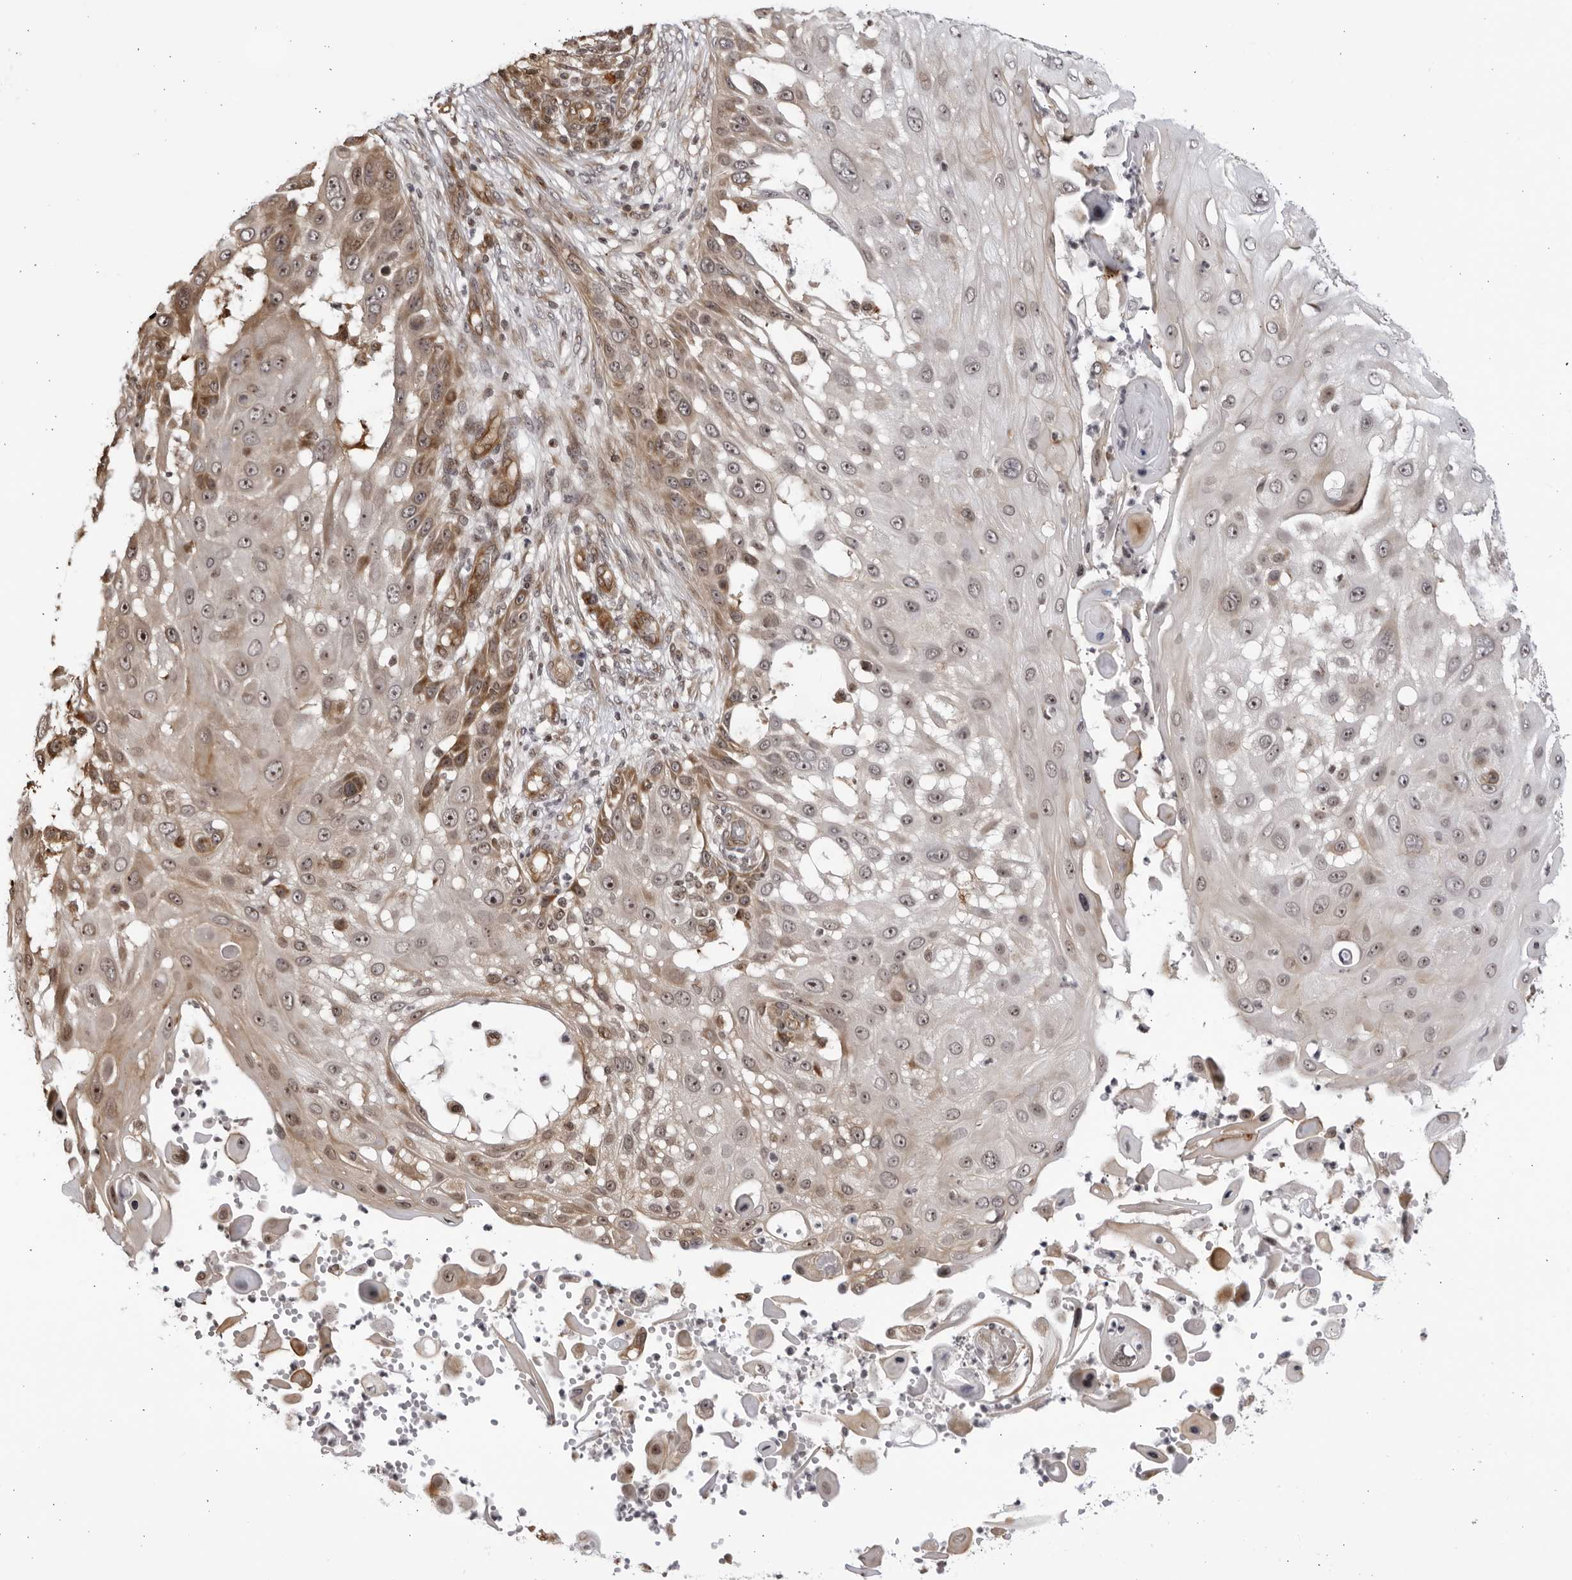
{"staining": {"intensity": "moderate", "quantity": ">75%", "location": "cytoplasmic/membranous,nuclear"}, "tissue": "skin cancer", "cell_type": "Tumor cells", "image_type": "cancer", "snomed": [{"axis": "morphology", "description": "Squamous cell carcinoma, NOS"}, {"axis": "topography", "description": "Skin"}], "caption": "About >75% of tumor cells in squamous cell carcinoma (skin) exhibit moderate cytoplasmic/membranous and nuclear protein staining as visualized by brown immunohistochemical staining.", "gene": "CNBD1", "patient": {"sex": "female", "age": 44}}